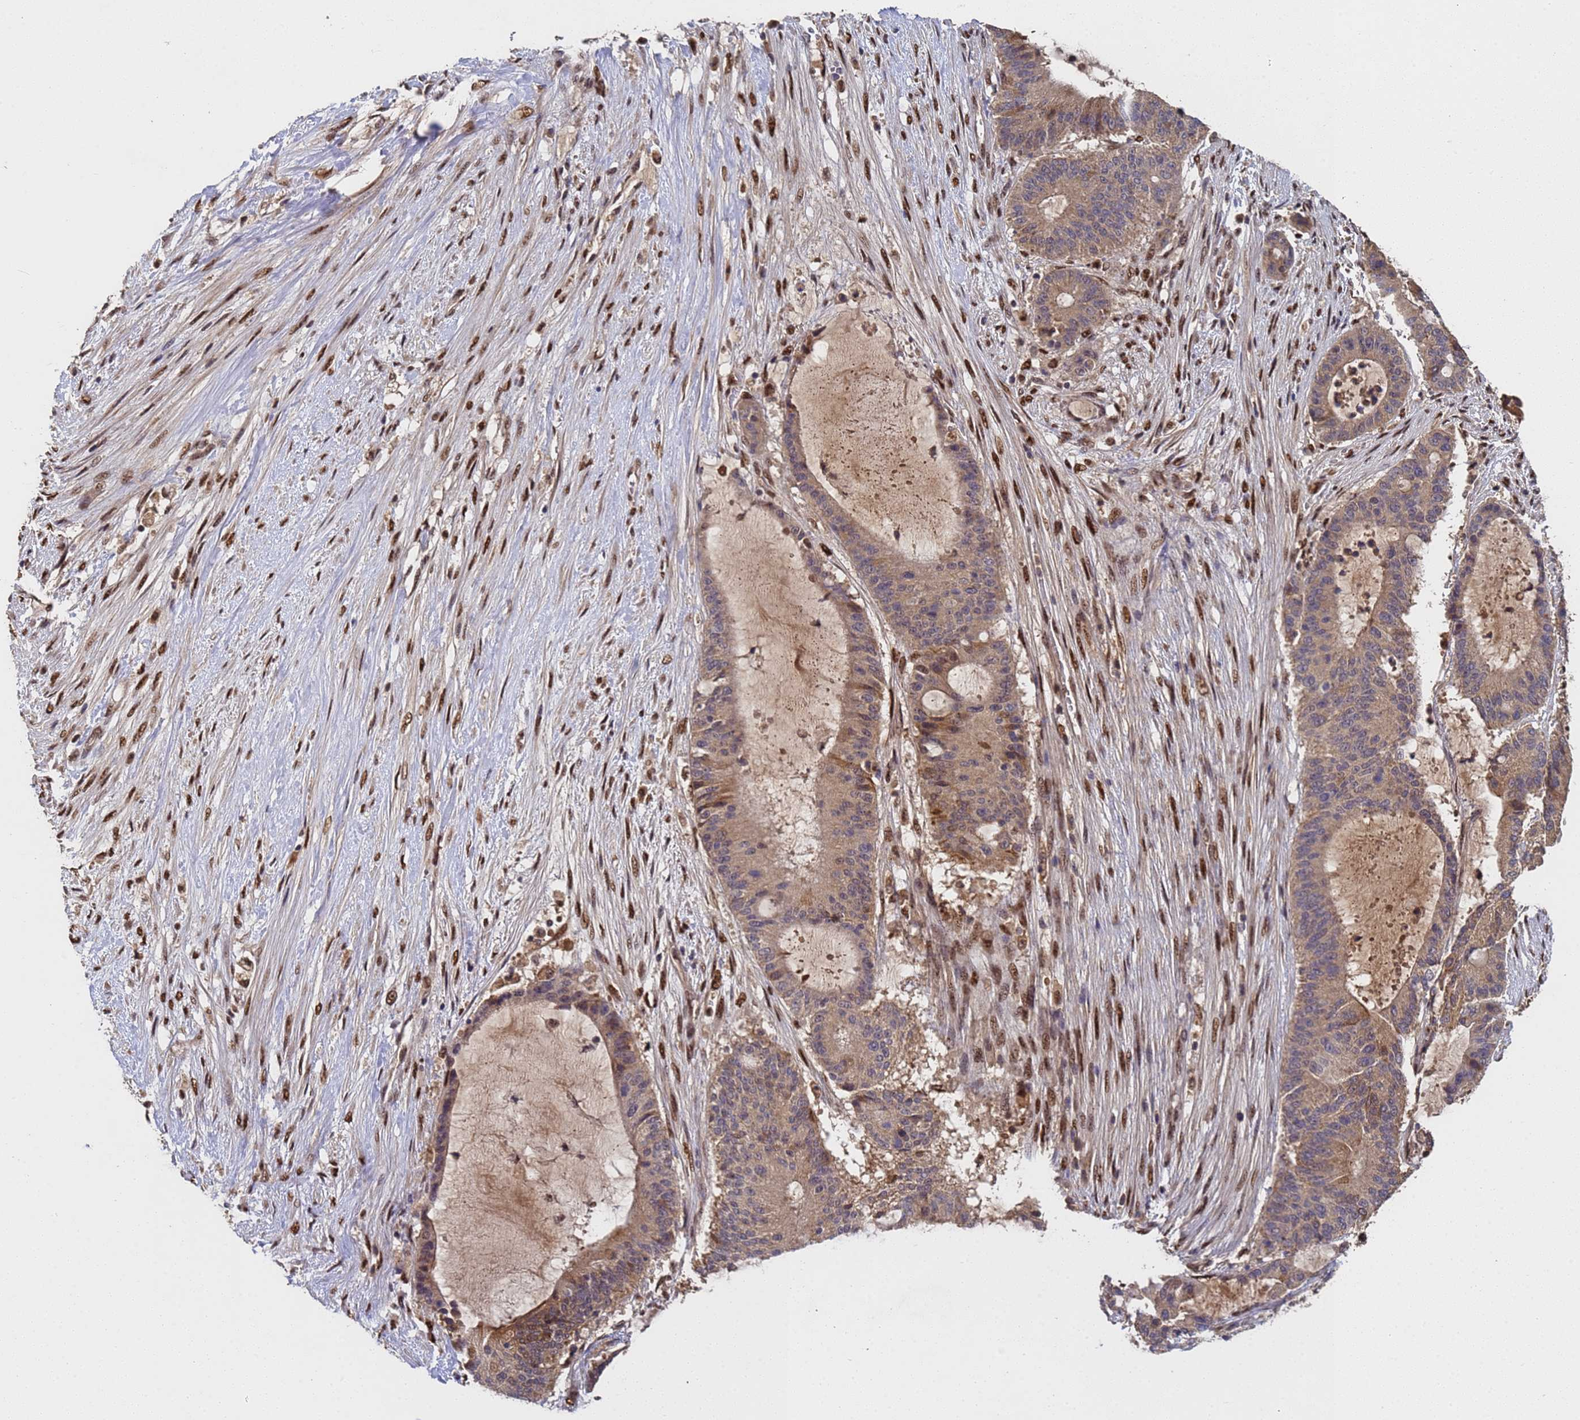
{"staining": {"intensity": "moderate", "quantity": "25%-75%", "location": "cytoplasmic/membranous"}, "tissue": "liver cancer", "cell_type": "Tumor cells", "image_type": "cancer", "snomed": [{"axis": "morphology", "description": "Normal tissue, NOS"}, {"axis": "morphology", "description": "Cholangiocarcinoma"}, {"axis": "topography", "description": "Liver"}, {"axis": "topography", "description": "Peripheral nerve tissue"}], "caption": "Immunohistochemical staining of cholangiocarcinoma (liver) displays medium levels of moderate cytoplasmic/membranous expression in about 25%-75% of tumor cells. (IHC, brightfield microscopy, high magnification).", "gene": "SECISBP2", "patient": {"sex": "female", "age": 73}}